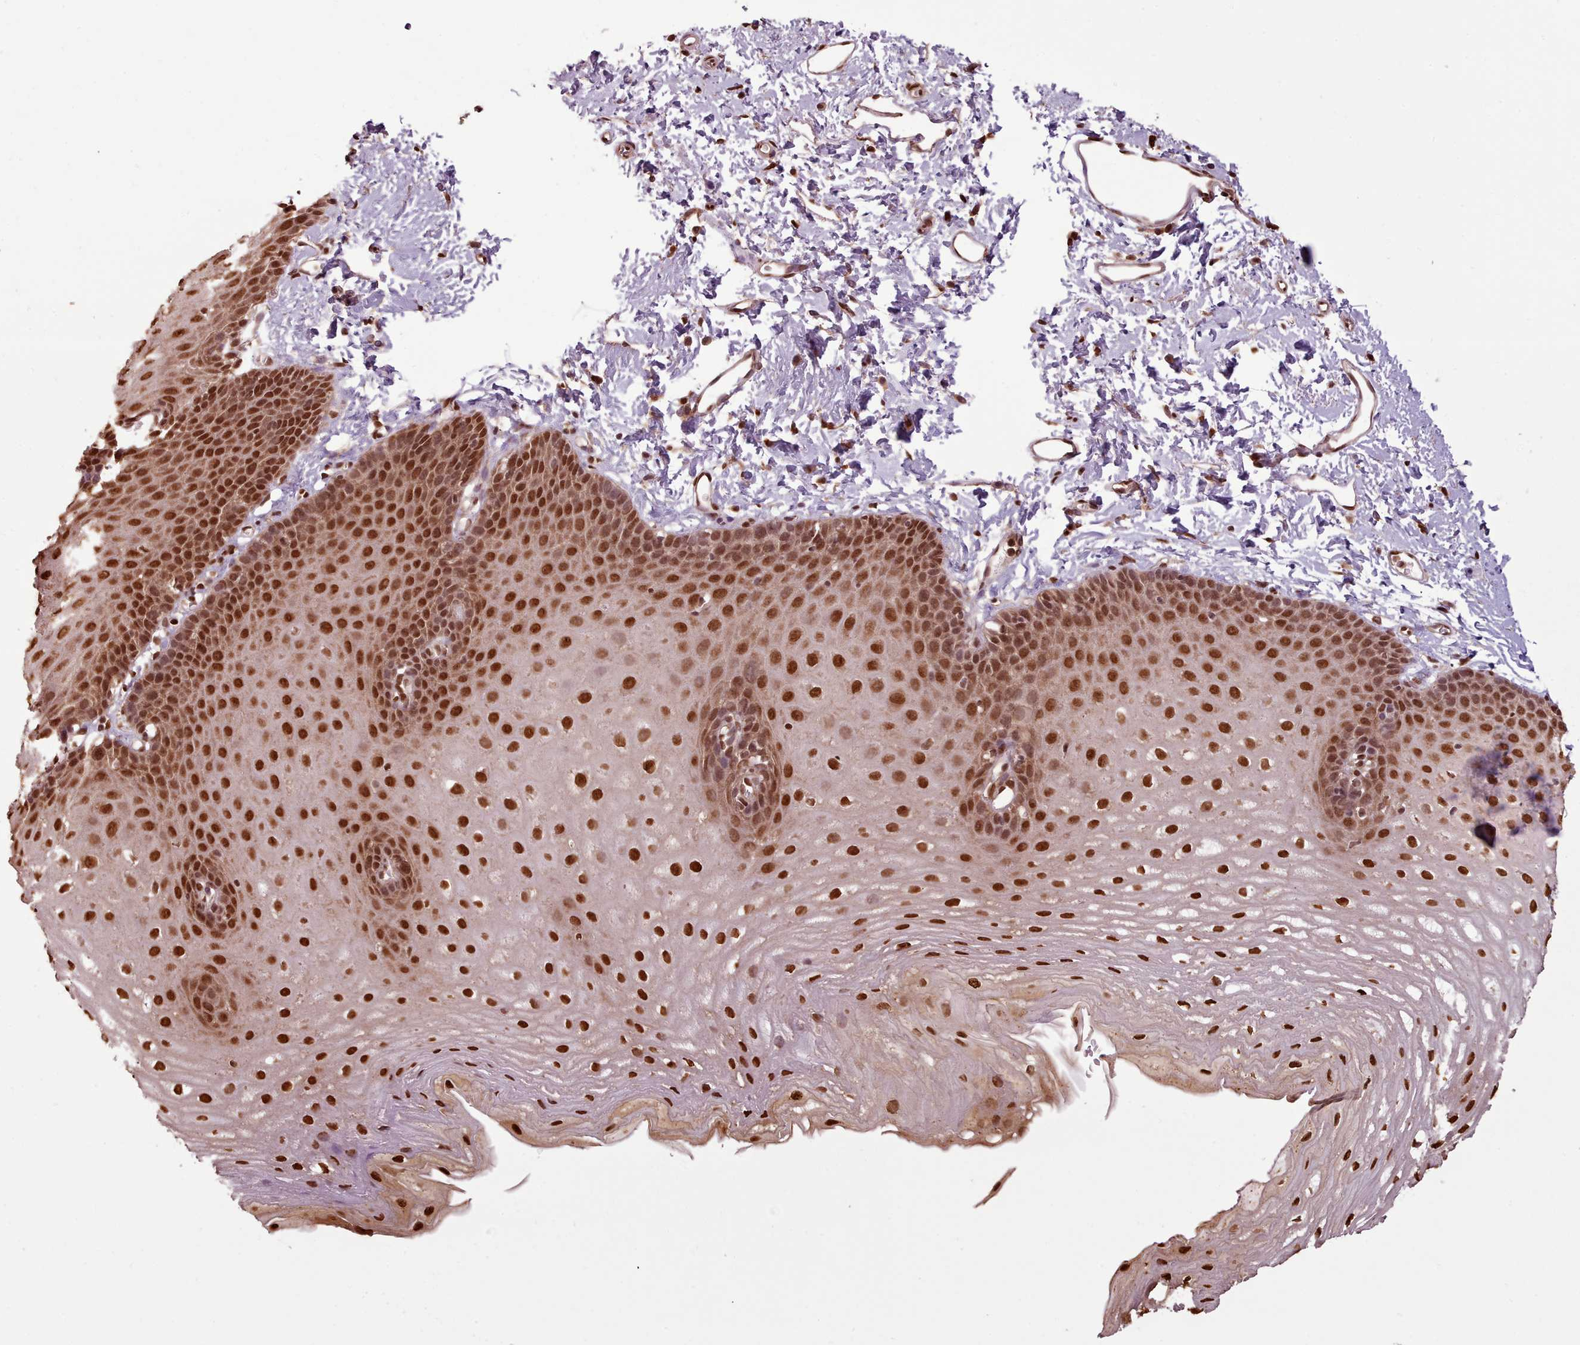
{"staining": {"intensity": "strong", "quantity": ">75%", "location": "nuclear"}, "tissue": "esophagus", "cell_type": "Squamous epithelial cells", "image_type": "normal", "snomed": [{"axis": "morphology", "description": "Normal tissue, NOS"}, {"axis": "topography", "description": "Esophagus"}], "caption": "High-magnification brightfield microscopy of benign esophagus stained with DAB (brown) and counterstained with hematoxylin (blue). squamous epithelial cells exhibit strong nuclear expression is appreciated in approximately>75% of cells.", "gene": "RPS27A", "patient": {"sex": "male", "age": 70}}